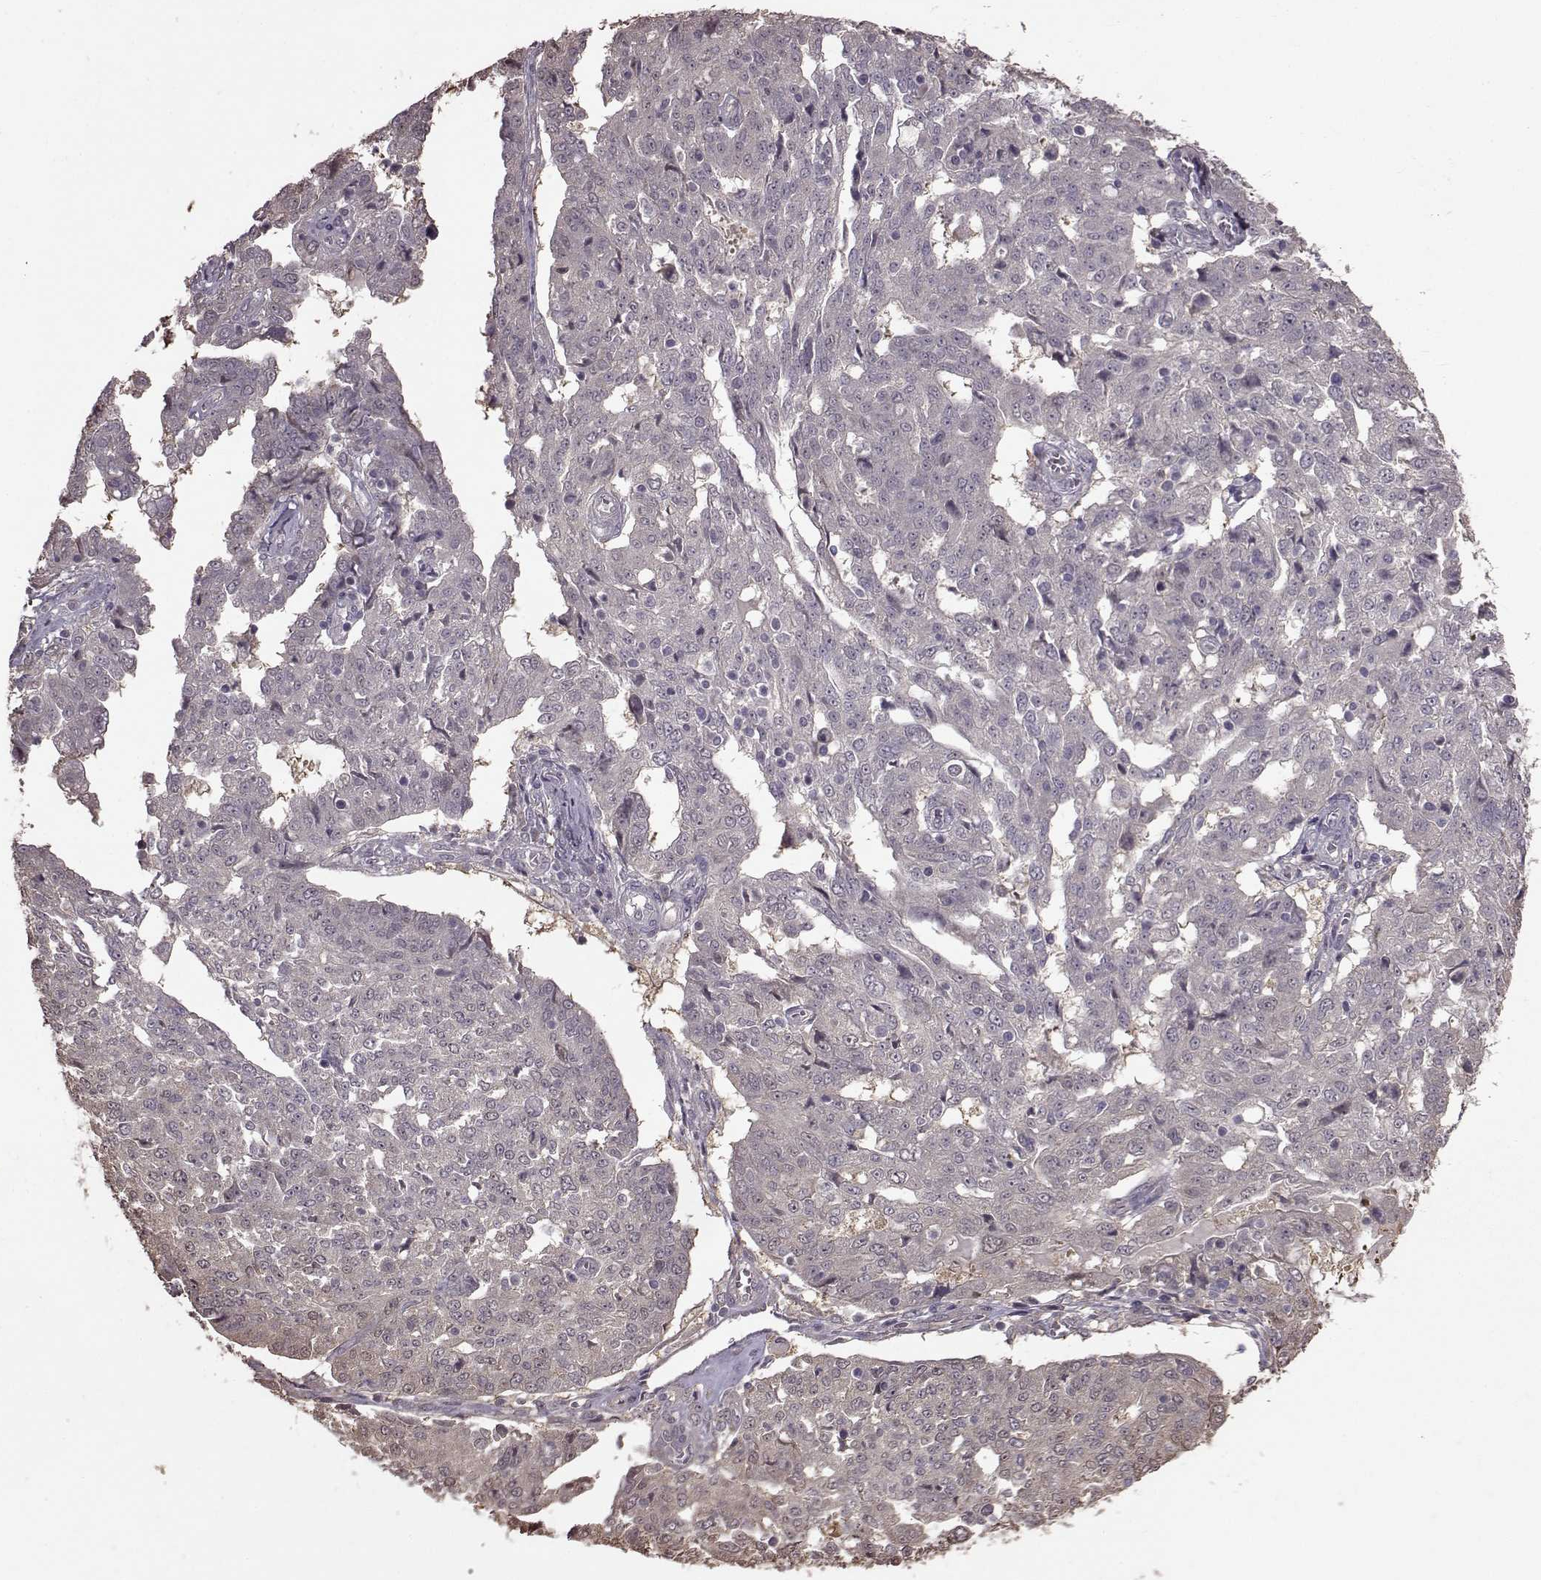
{"staining": {"intensity": "weak", "quantity": "<25%", "location": "cytoplasmic/membranous"}, "tissue": "ovarian cancer", "cell_type": "Tumor cells", "image_type": "cancer", "snomed": [{"axis": "morphology", "description": "Cystadenocarcinoma, serous, NOS"}, {"axis": "topography", "description": "Ovary"}], "caption": "The immunohistochemistry (IHC) photomicrograph has no significant positivity in tumor cells of ovarian cancer tissue.", "gene": "NME1-NME2", "patient": {"sex": "female", "age": 67}}